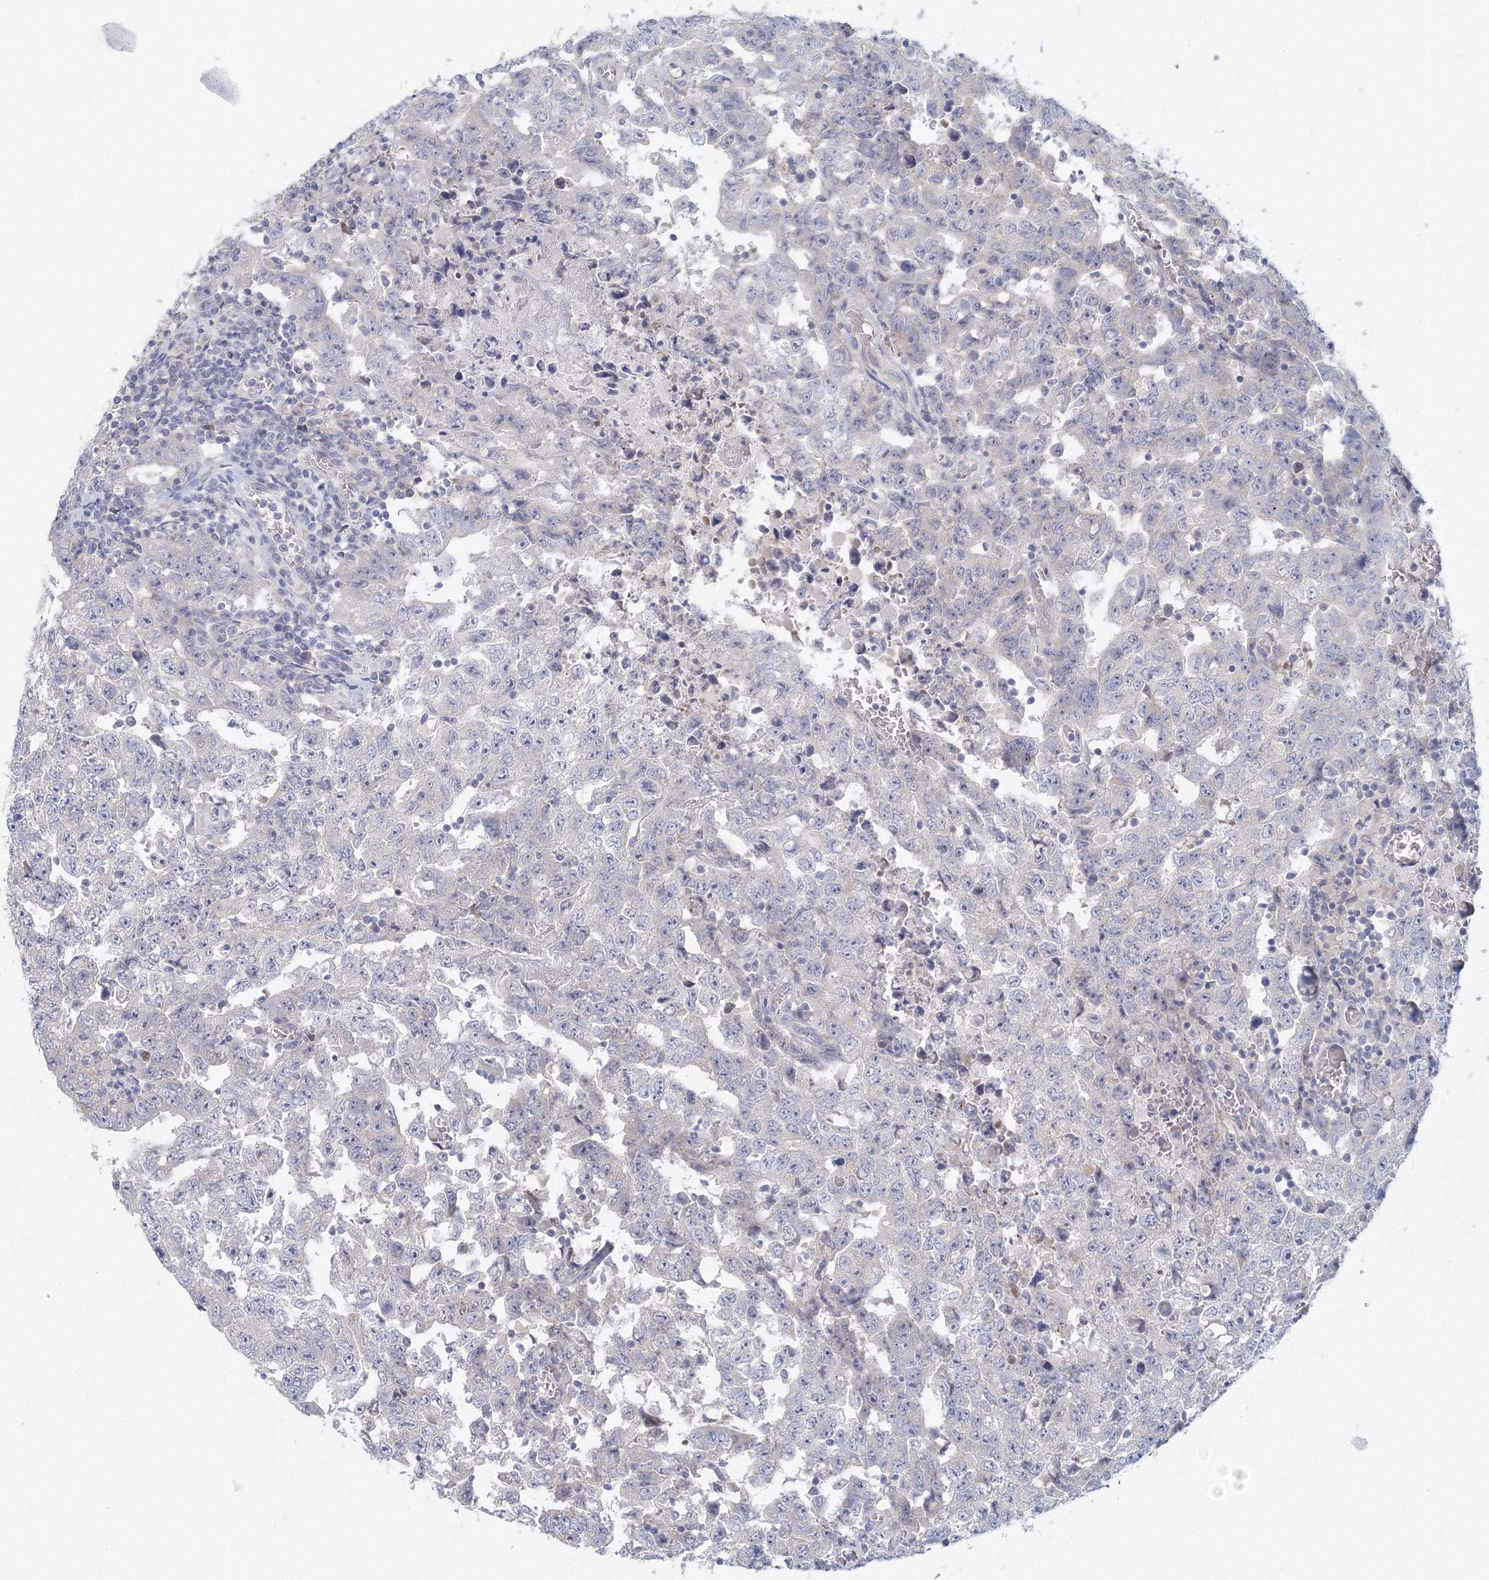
{"staining": {"intensity": "negative", "quantity": "none", "location": "none"}, "tissue": "testis cancer", "cell_type": "Tumor cells", "image_type": "cancer", "snomed": [{"axis": "morphology", "description": "Carcinoma, Embryonal, NOS"}, {"axis": "topography", "description": "Testis"}], "caption": "This image is of embryonal carcinoma (testis) stained with immunohistochemistry (IHC) to label a protein in brown with the nuclei are counter-stained blue. There is no positivity in tumor cells.", "gene": "TACC2", "patient": {"sex": "male", "age": 26}}